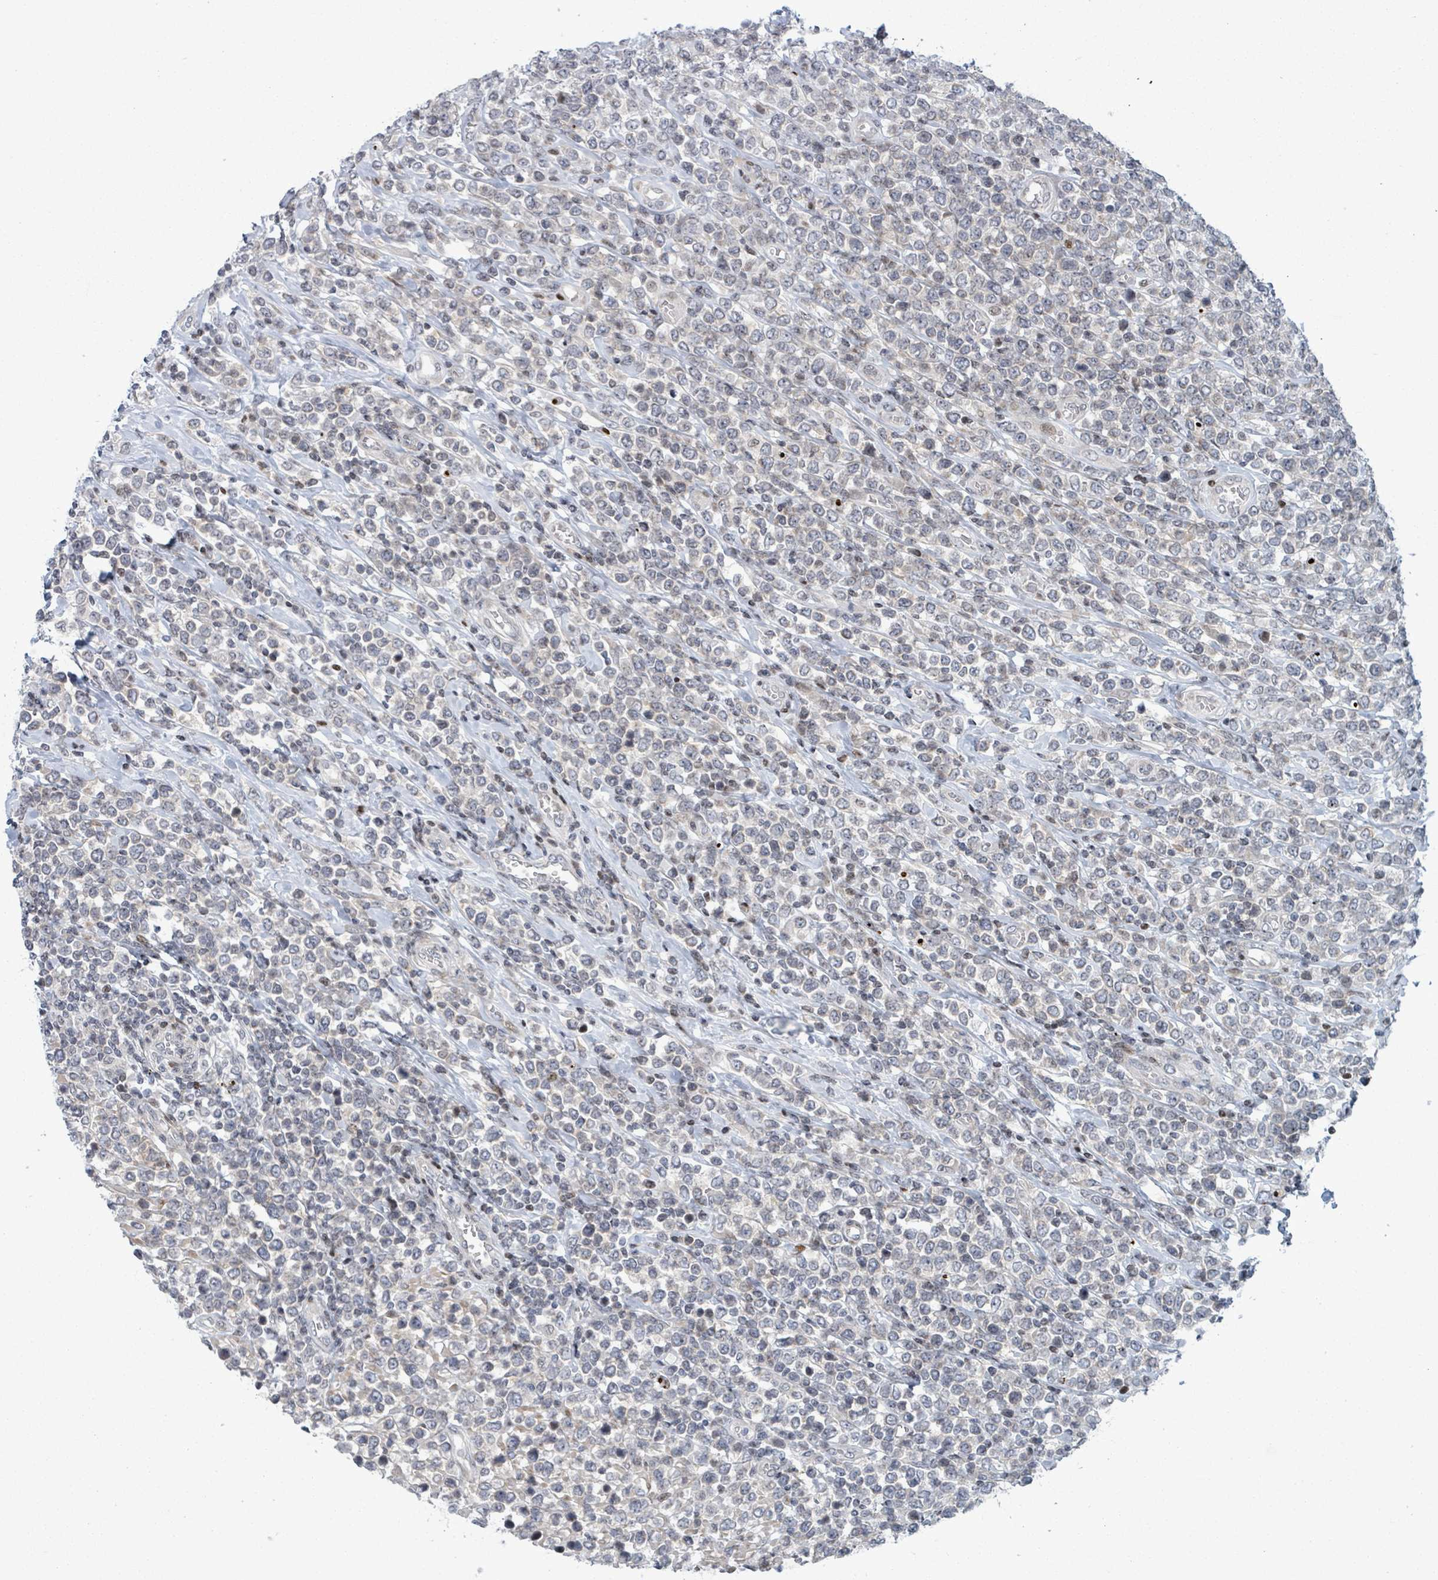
{"staining": {"intensity": "negative", "quantity": "none", "location": "none"}, "tissue": "lymphoma", "cell_type": "Tumor cells", "image_type": "cancer", "snomed": [{"axis": "morphology", "description": "Malignant lymphoma, non-Hodgkin's type, High grade"}, {"axis": "topography", "description": "Soft tissue"}], "caption": "An IHC image of lymphoma is shown. There is no staining in tumor cells of lymphoma.", "gene": "FNDC4", "patient": {"sex": "female", "age": 56}}